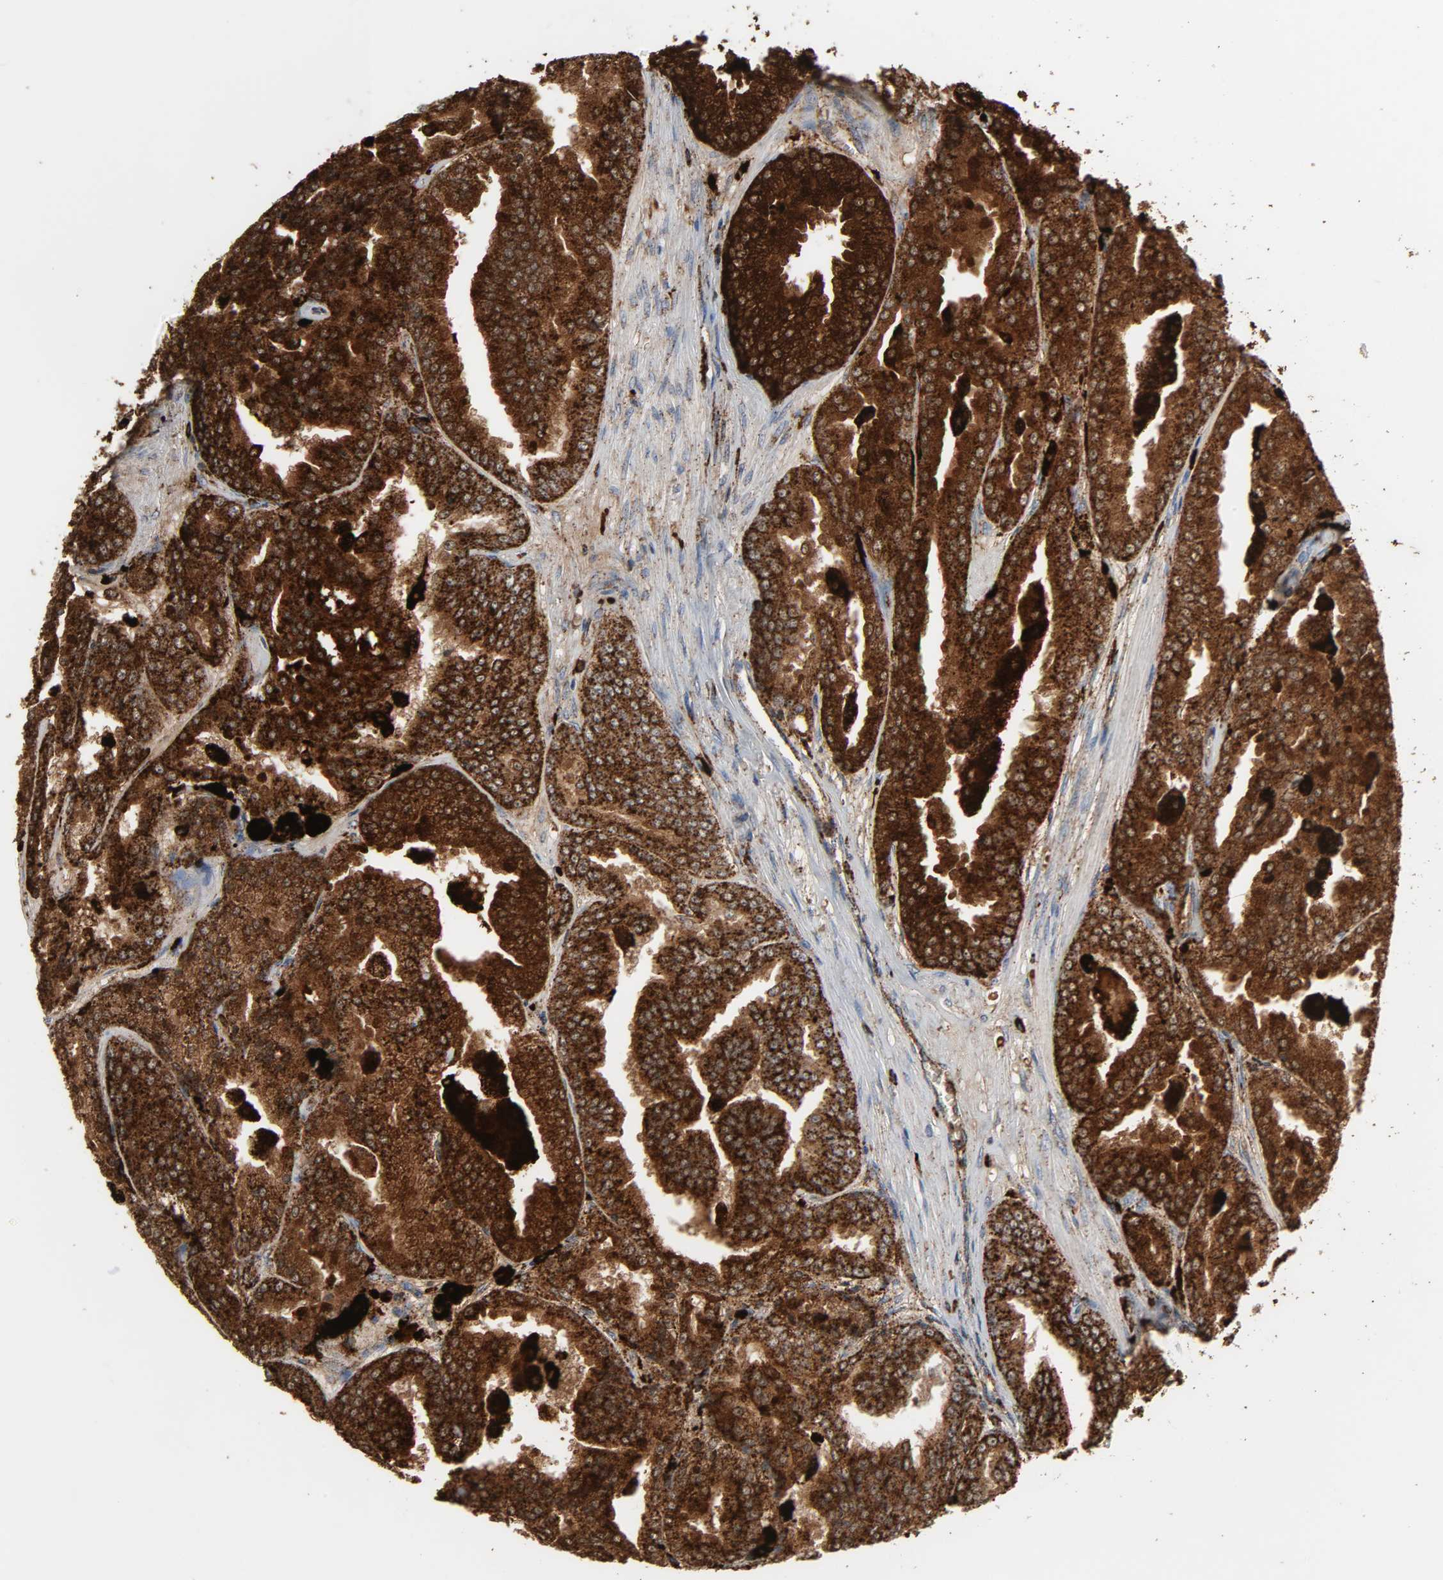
{"staining": {"intensity": "strong", "quantity": ">75%", "location": "cytoplasmic/membranous"}, "tissue": "prostate cancer", "cell_type": "Tumor cells", "image_type": "cancer", "snomed": [{"axis": "morphology", "description": "Adenocarcinoma, High grade"}, {"axis": "topography", "description": "Prostate"}], "caption": "Brown immunohistochemical staining in prostate cancer (adenocarcinoma (high-grade)) shows strong cytoplasmic/membranous positivity in approximately >75% of tumor cells.", "gene": "PSAP", "patient": {"sex": "male", "age": 61}}